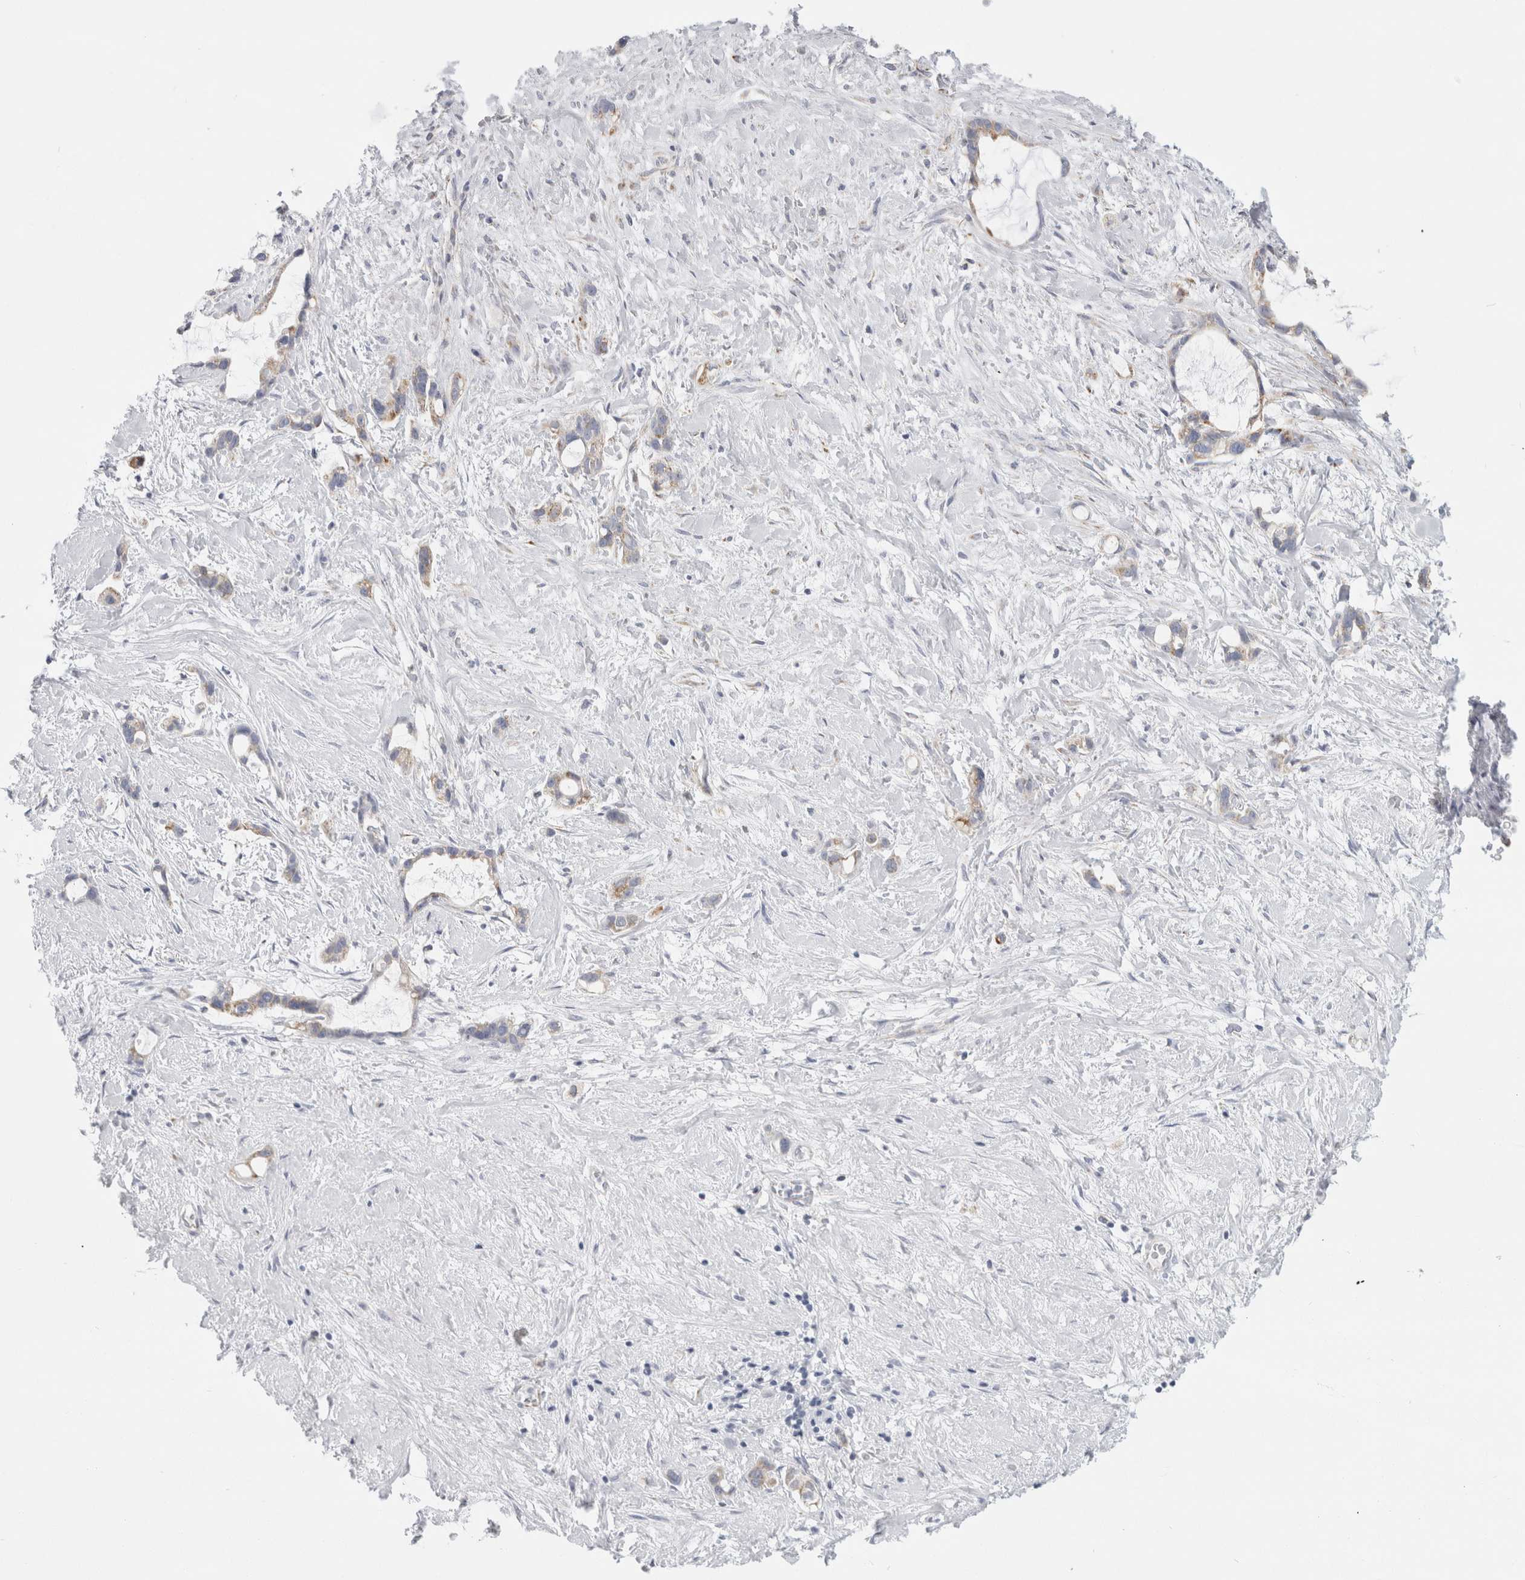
{"staining": {"intensity": "weak", "quantity": ">75%", "location": "cytoplasmic/membranous"}, "tissue": "liver cancer", "cell_type": "Tumor cells", "image_type": "cancer", "snomed": [{"axis": "morphology", "description": "Cholangiocarcinoma"}, {"axis": "topography", "description": "Liver"}], "caption": "This is an image of IHC staining of liver cancer (cholangiocarcinoma), which shows weak staining in the cytoplasmic/membranous of tumor cells.", "gene": "FAHD1", "patient": {"sex": "female", "age": 65}}